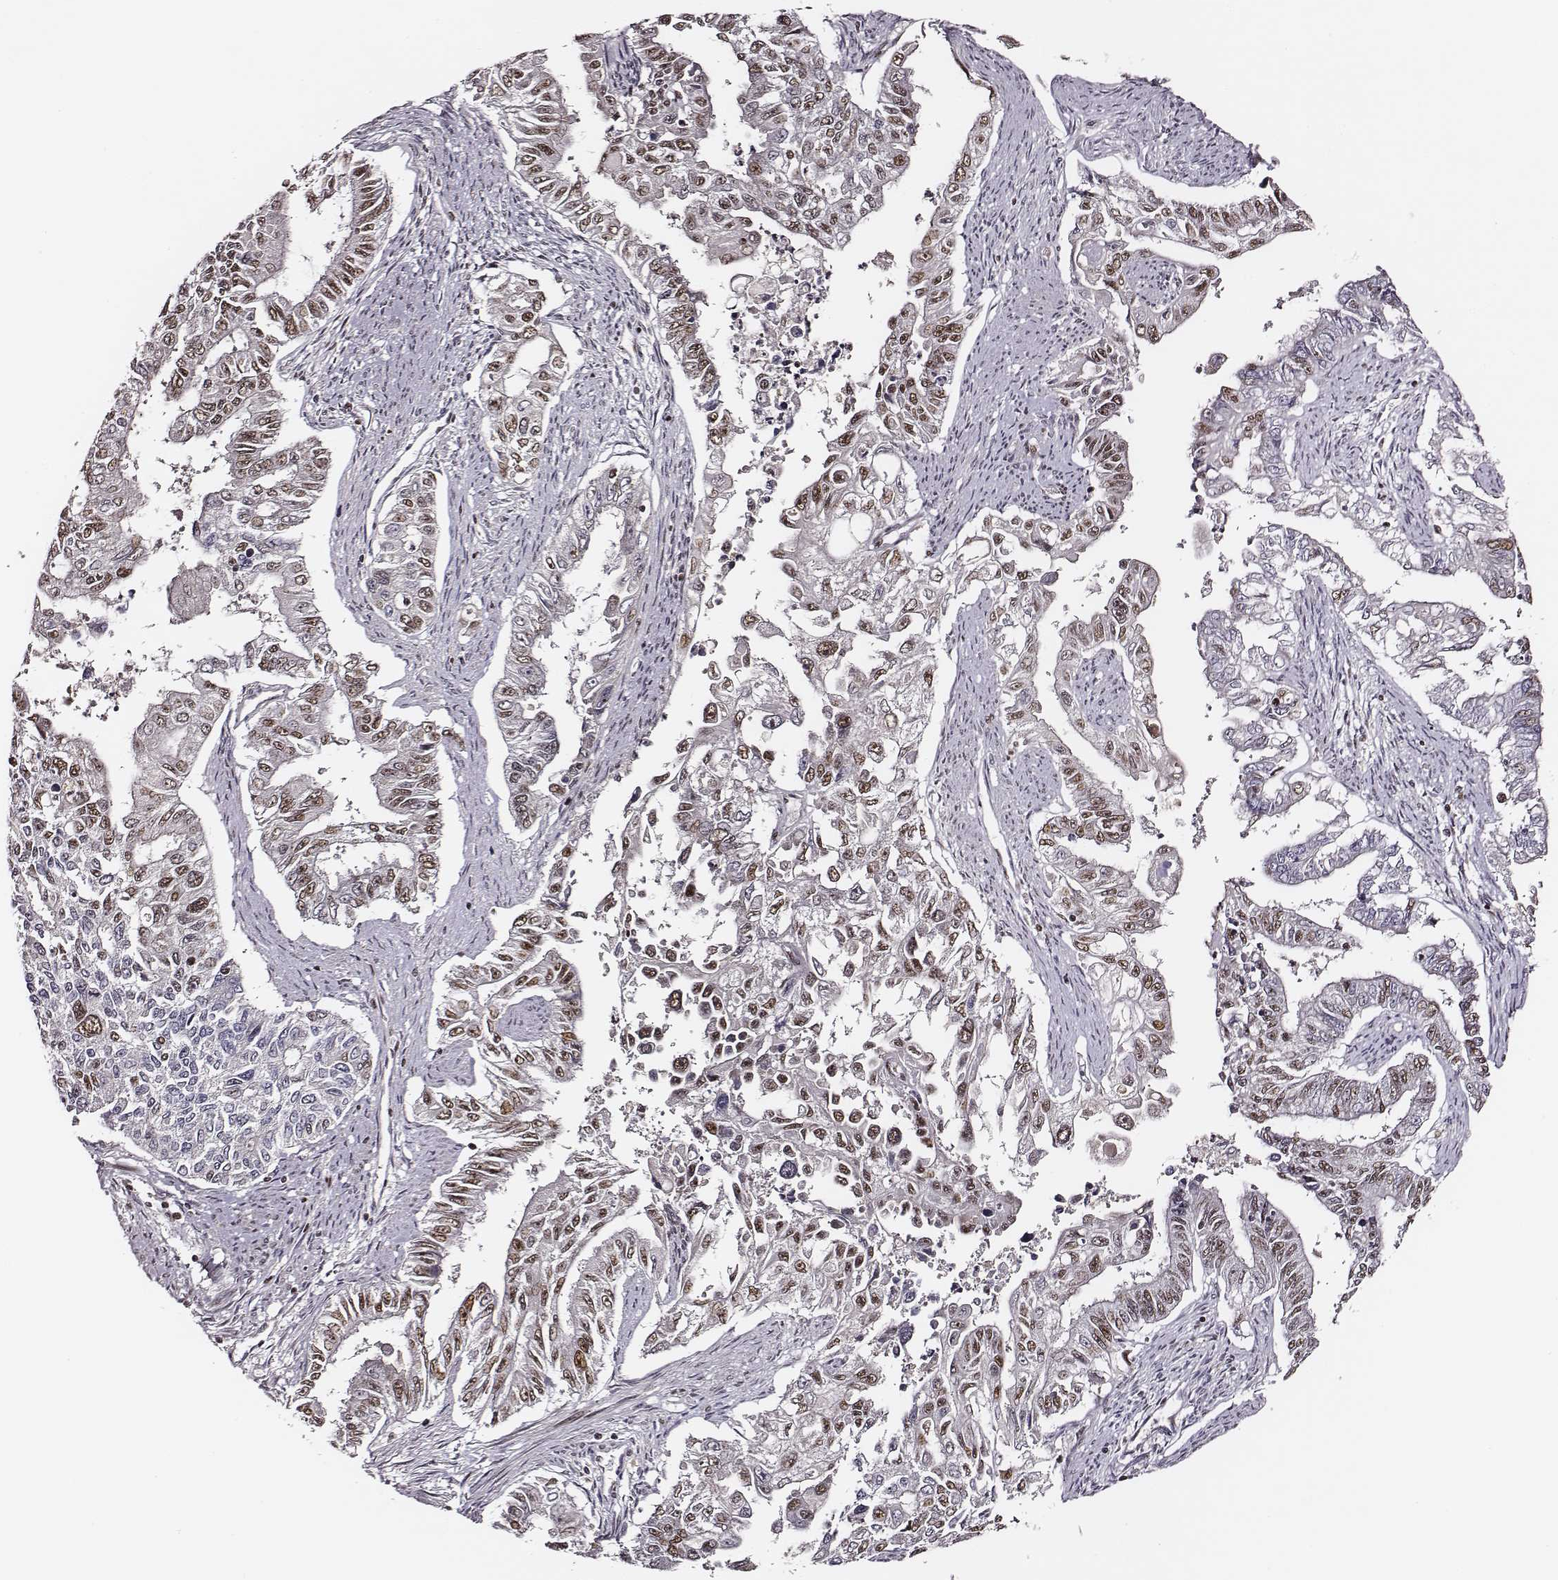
{"staining": {"intensity": "moderate", "quantity": ">75%", "location": "nuclear"}, "tissue": "endometrial cancer", "cell_type": "Tumor cells", "image_type": "cancer", "snomed": [{"axis": "morphology", "description": "Adenocarcinoma, NOS"}, {"axis": "topography", "description": "Uterus"}], "caption": "The micrograph shows staining of endometrial cancer, revealing moderate nuclear protein expression (brown color) within tumor cells.", "gene": "PPARA", "patient": {"sex": "female", "age": 59}}